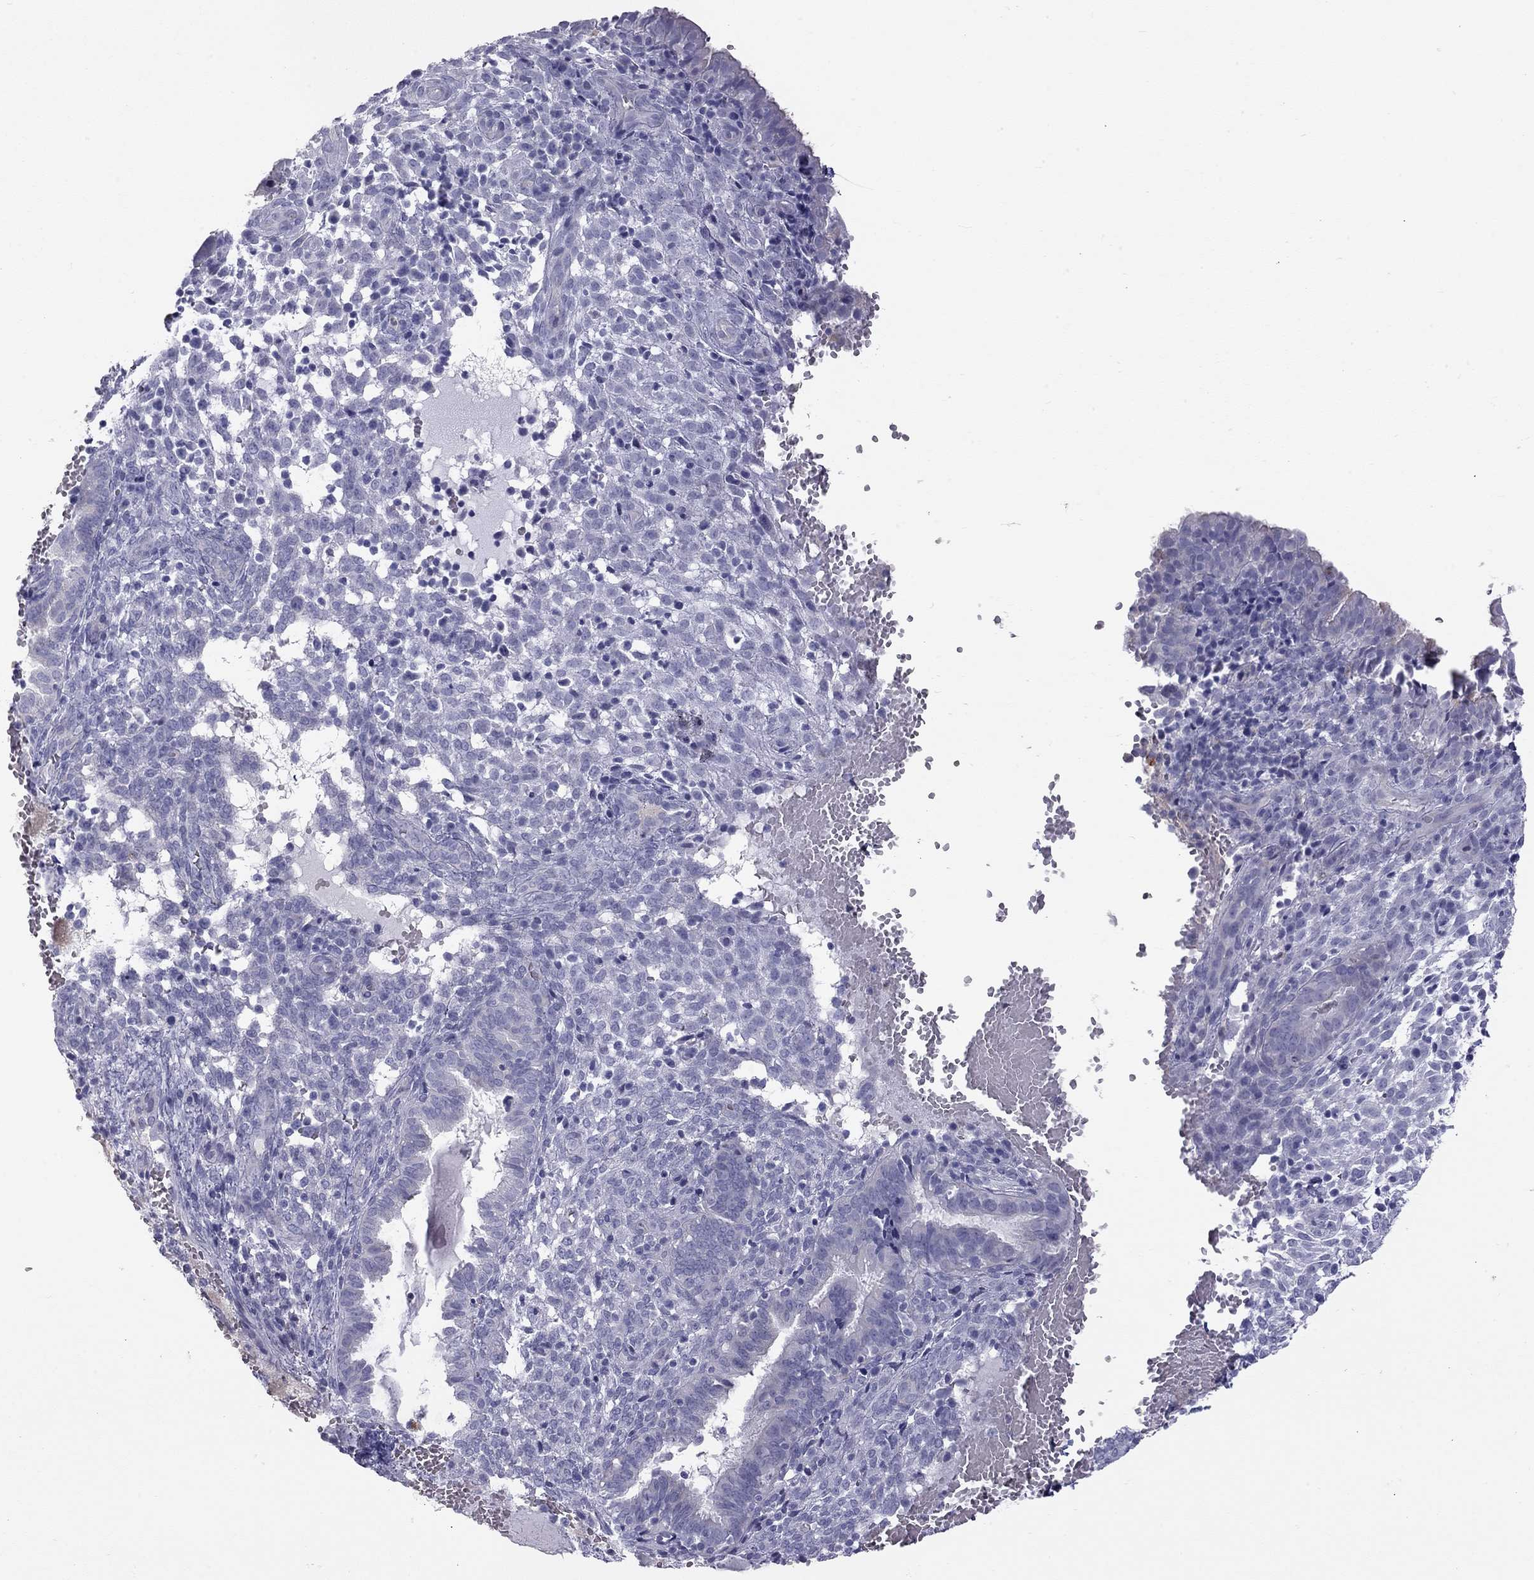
{"staining": {"intensity": "negative", "quantity": "none", "location": "none"}, "tissue": "endometrium", "cell_type": "Cells in endometrial stroma", "image_type": "normal", "snomed": [{"axis": "morphology", "description": "Normal tissue, NOS"}, {"axis": "topography", "description": "Endometrium"}], "caption": "Immunohistochemistry of unremarkable endometrium demonstrates no positivity in cells in endometrial stroma.", "gene": "TDRD6", "patient": {"sex": "female", "age": 42}}